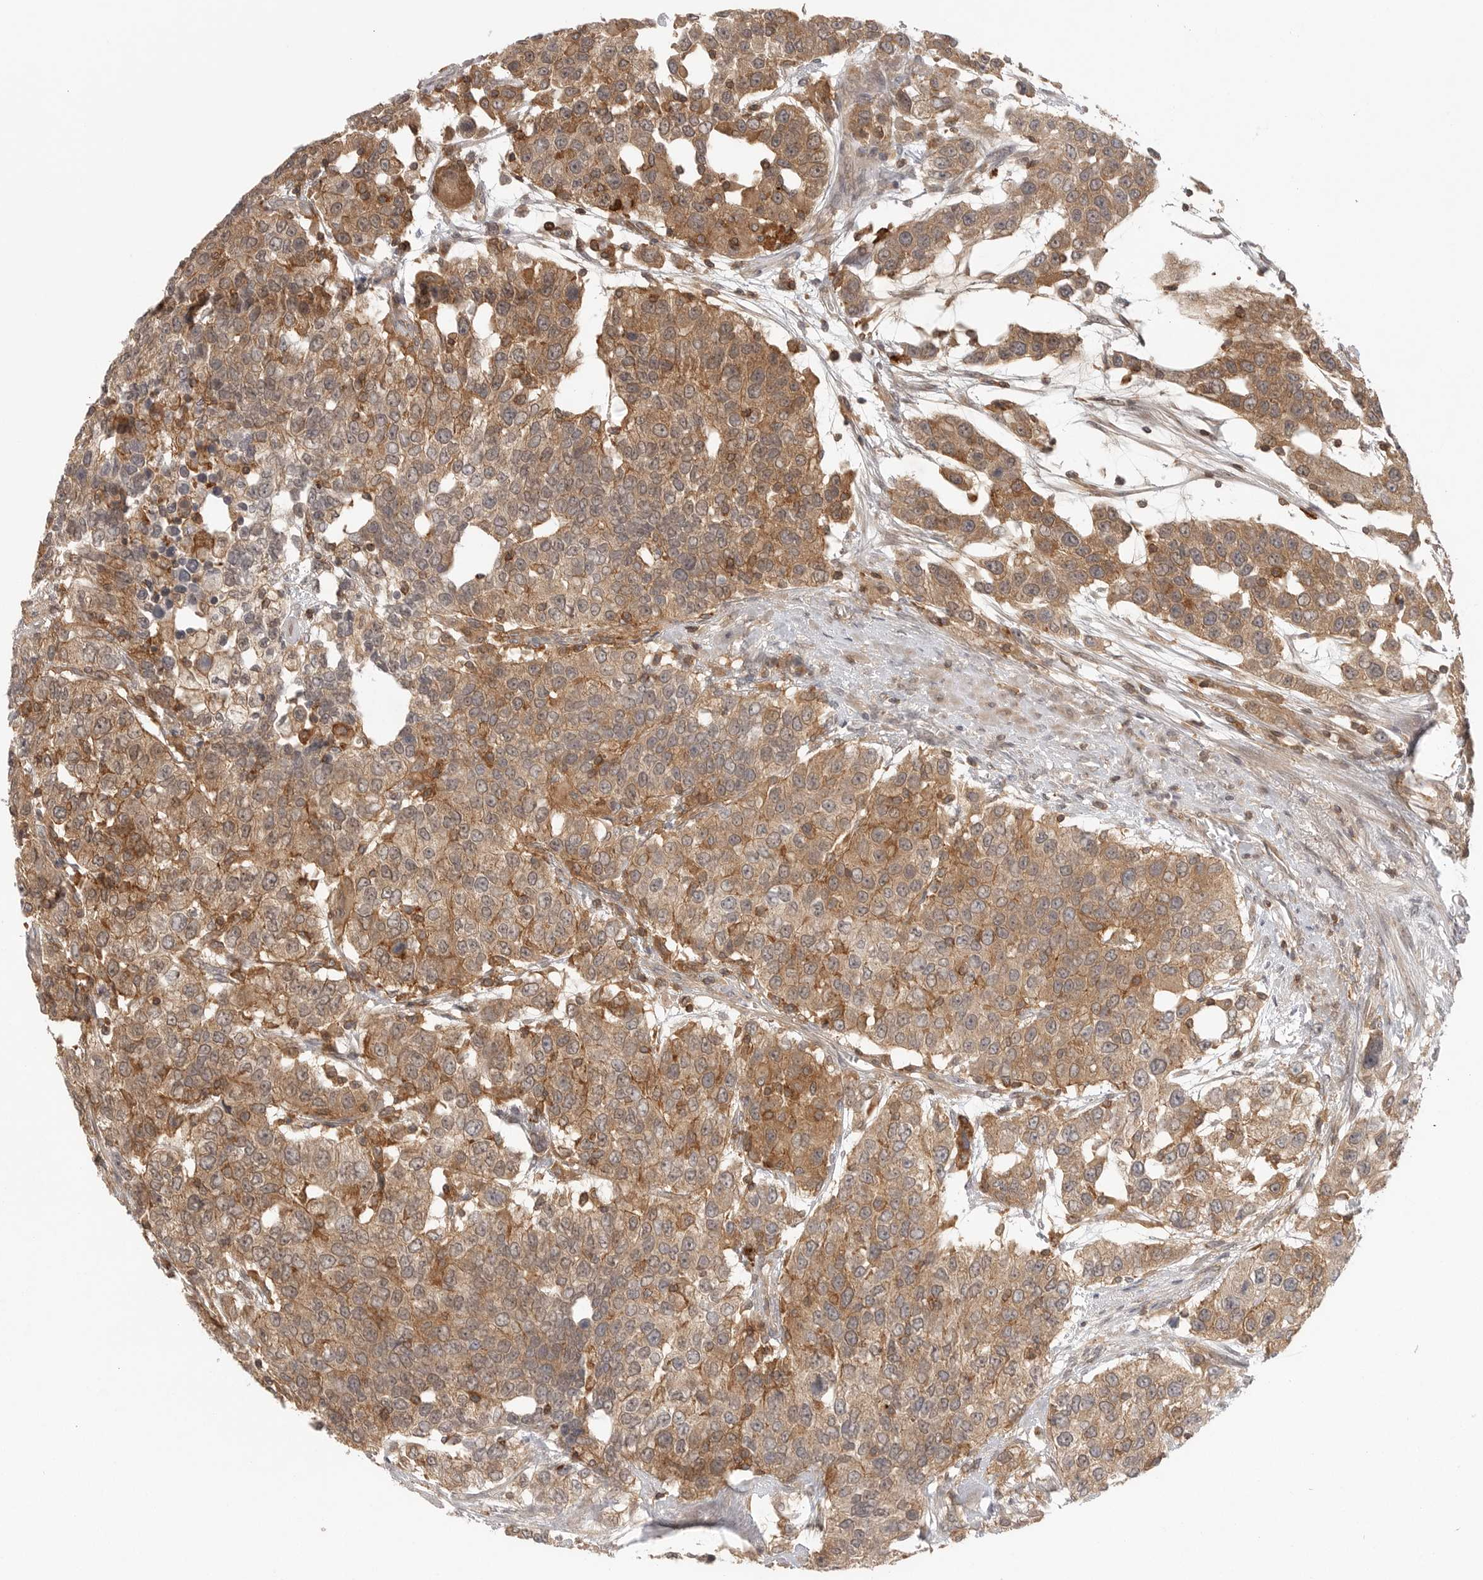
{"staining": {"intensity": "moderate", "quantity": ">75%", "location": "cytoplasmic/membranous"}, "tissue": "urothelial cancer", "cell_type": "Tumor cells", "image_type": "cancer", "snomed": [{"axis": "morphology", "description": "Urothelial carcinoma, High grade"}, {"axis": "topography", "description": "Urinary bladder"}], "caption": "High-grade urothelial carcinoma was stained to show a protein in brown. There is medium levels of moderate cytoplasmic/membranous staining in approximately >75% of tumor cells. (DAB IHC with brightfield microscopy, high magnification).", "gene": "DBNL", "patient": {"sex": "female", "age": 80}}